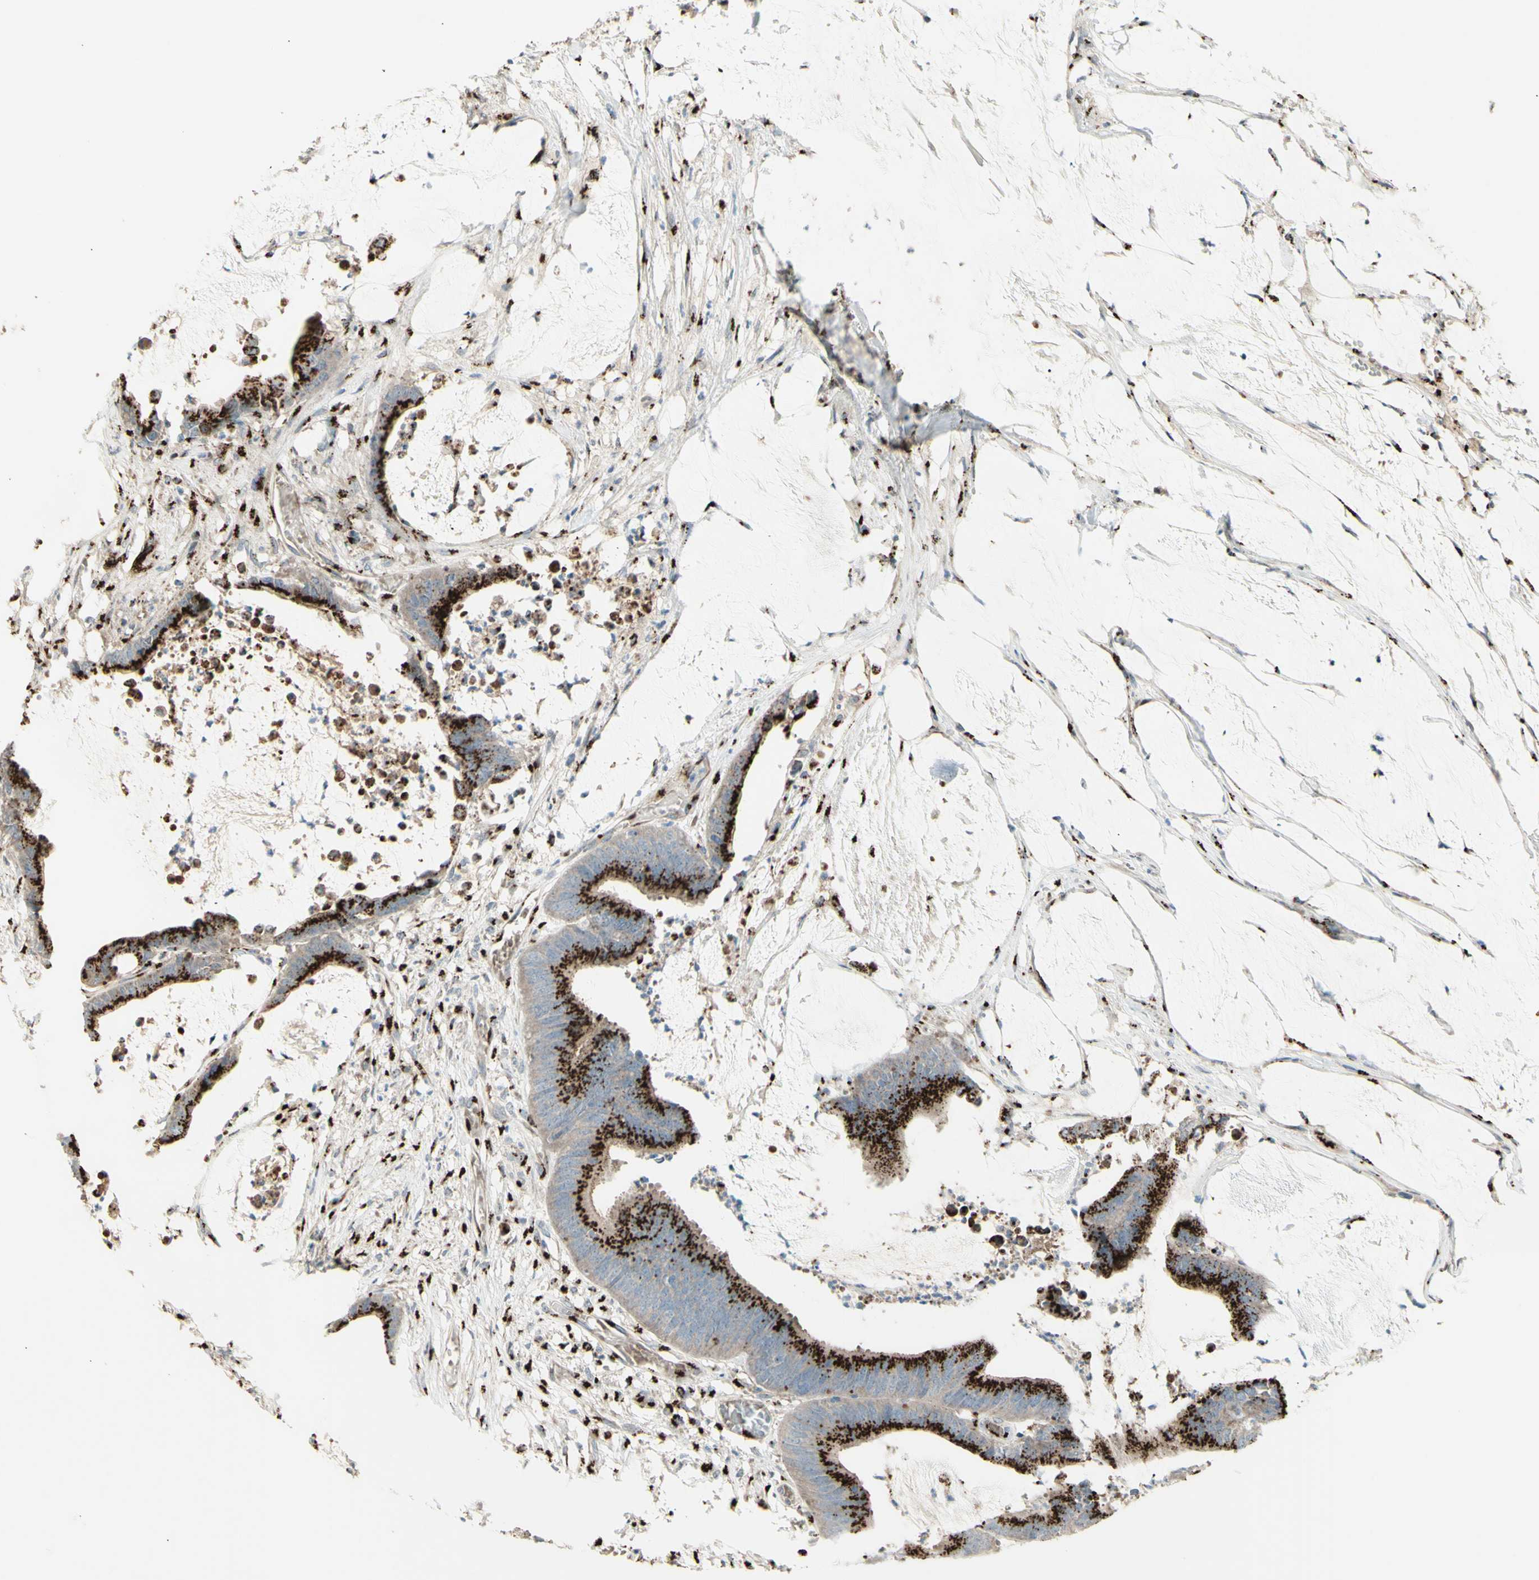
{"staining": {"intensity": "strong", "quantity": ">75%", "location": "cytoplasmic/membranous"}, "tissue": "colorectal cancer", "cell_type": "Tumor cells", "image_type": "cancer", "snomed": [{"axis": "morphology", "description": "Adenocarcinoma, NOS"}, {"axis": "topography", "description": "Rectum"}], "caption": "Colorectal cancer stained with immunohistochemistry shows strong cytoplasmic/membranous staining in approximately >75% of tumor cells.", "gene": "BPNT2", "patient": {"sex": "female", "age": 66}}